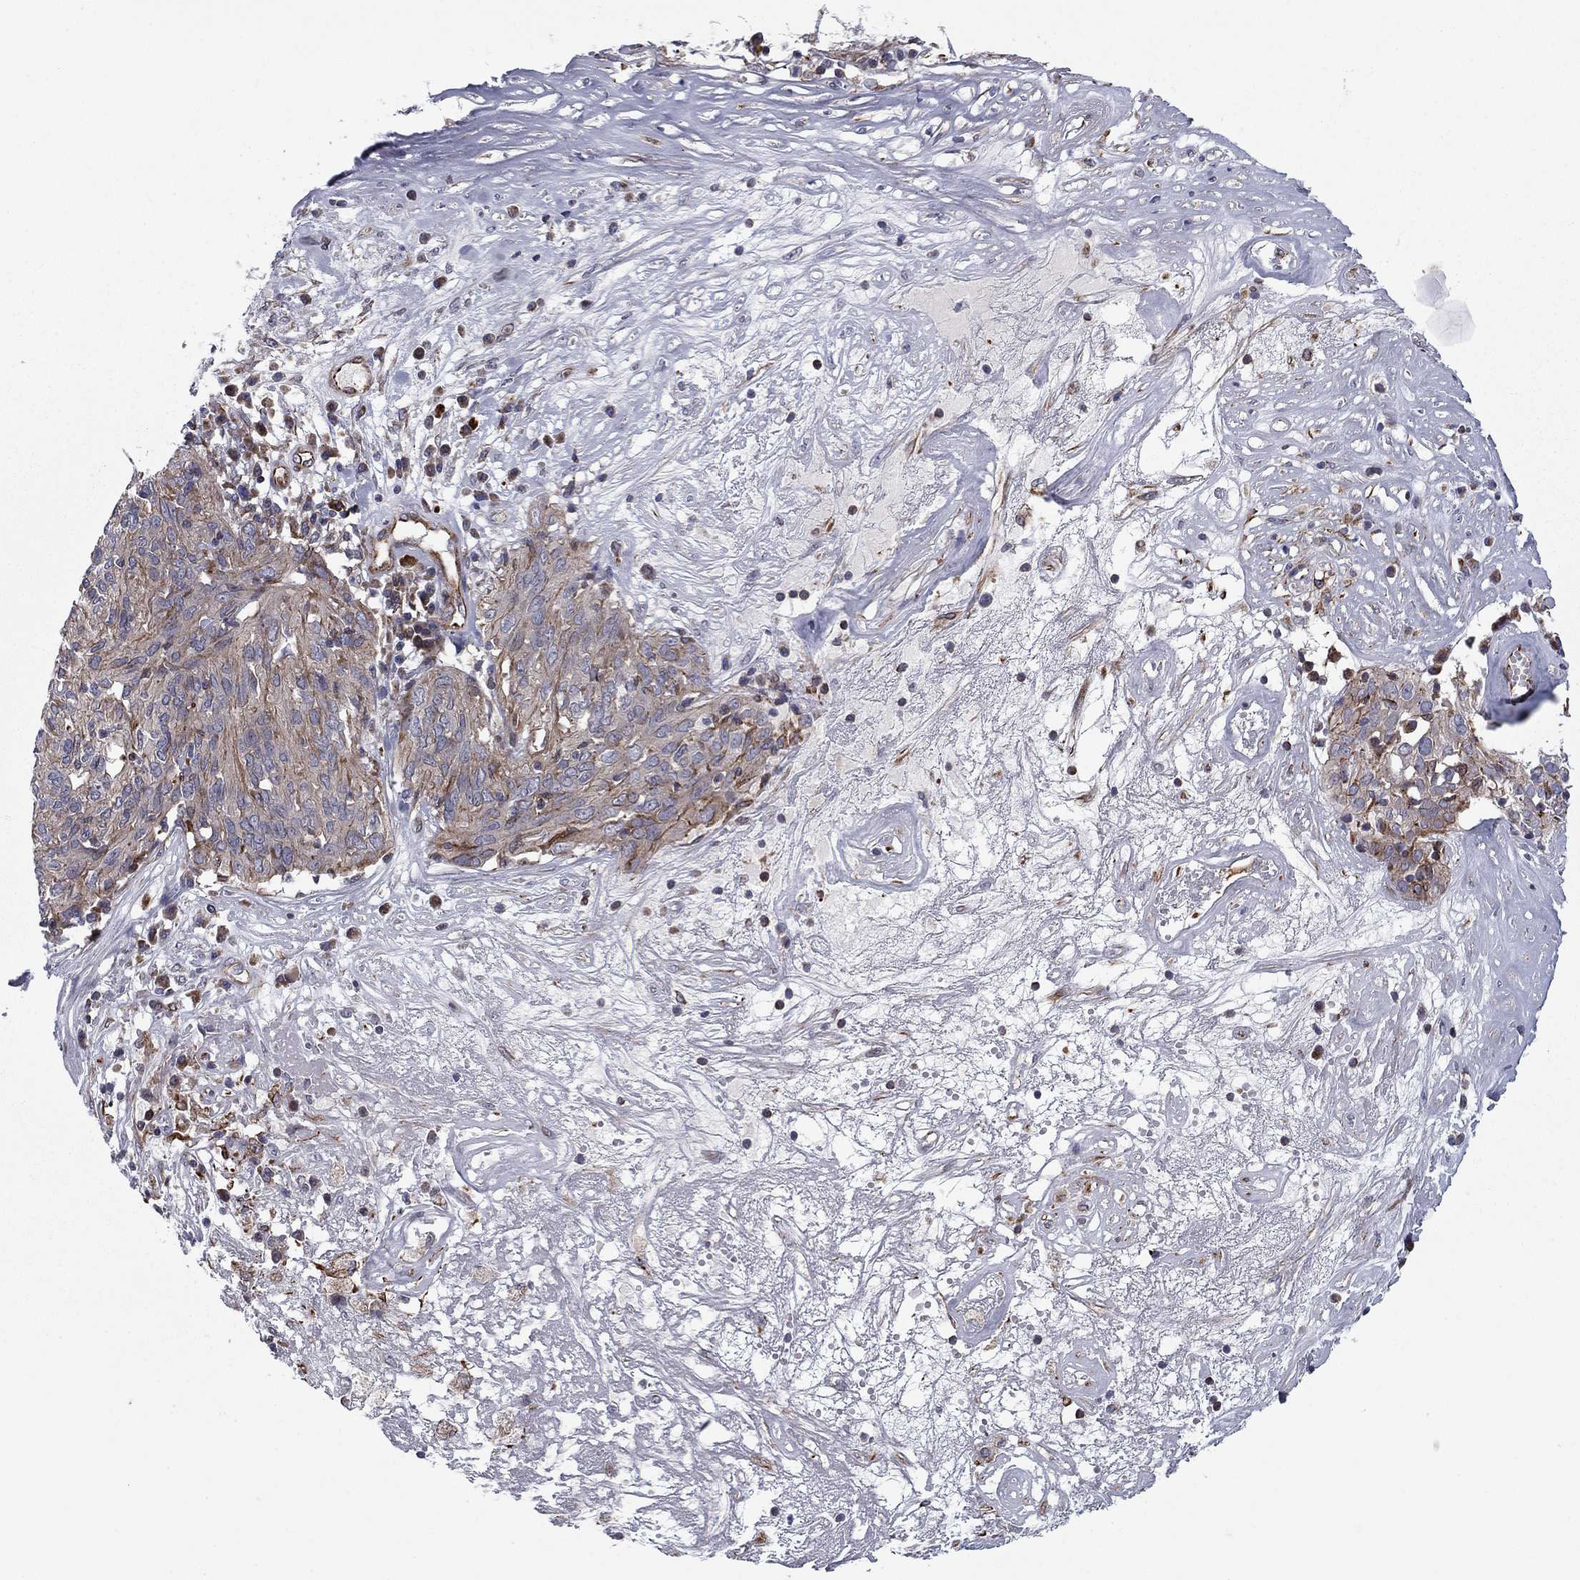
{"staining": {"intensity": "weak", "quantity": "<25%", "location": "cytoplasmic/membranous"}, "tissue": "ovarian cancer", "cell_type": "Tumor cells", "image_type": "cancer", "snomed": [{"axis": "morphology", "description": "Carcinoma, endometroid"}, {"axis": "topography", "description": "Ovary"}], "caption": "The image shows no staining of tumor cells in ovarian cancer. (Brightfield microscopy of DAB IHC at high magnification).", "gene": "CLSTN1", "patient": {"sex": "female", "age": 50}}